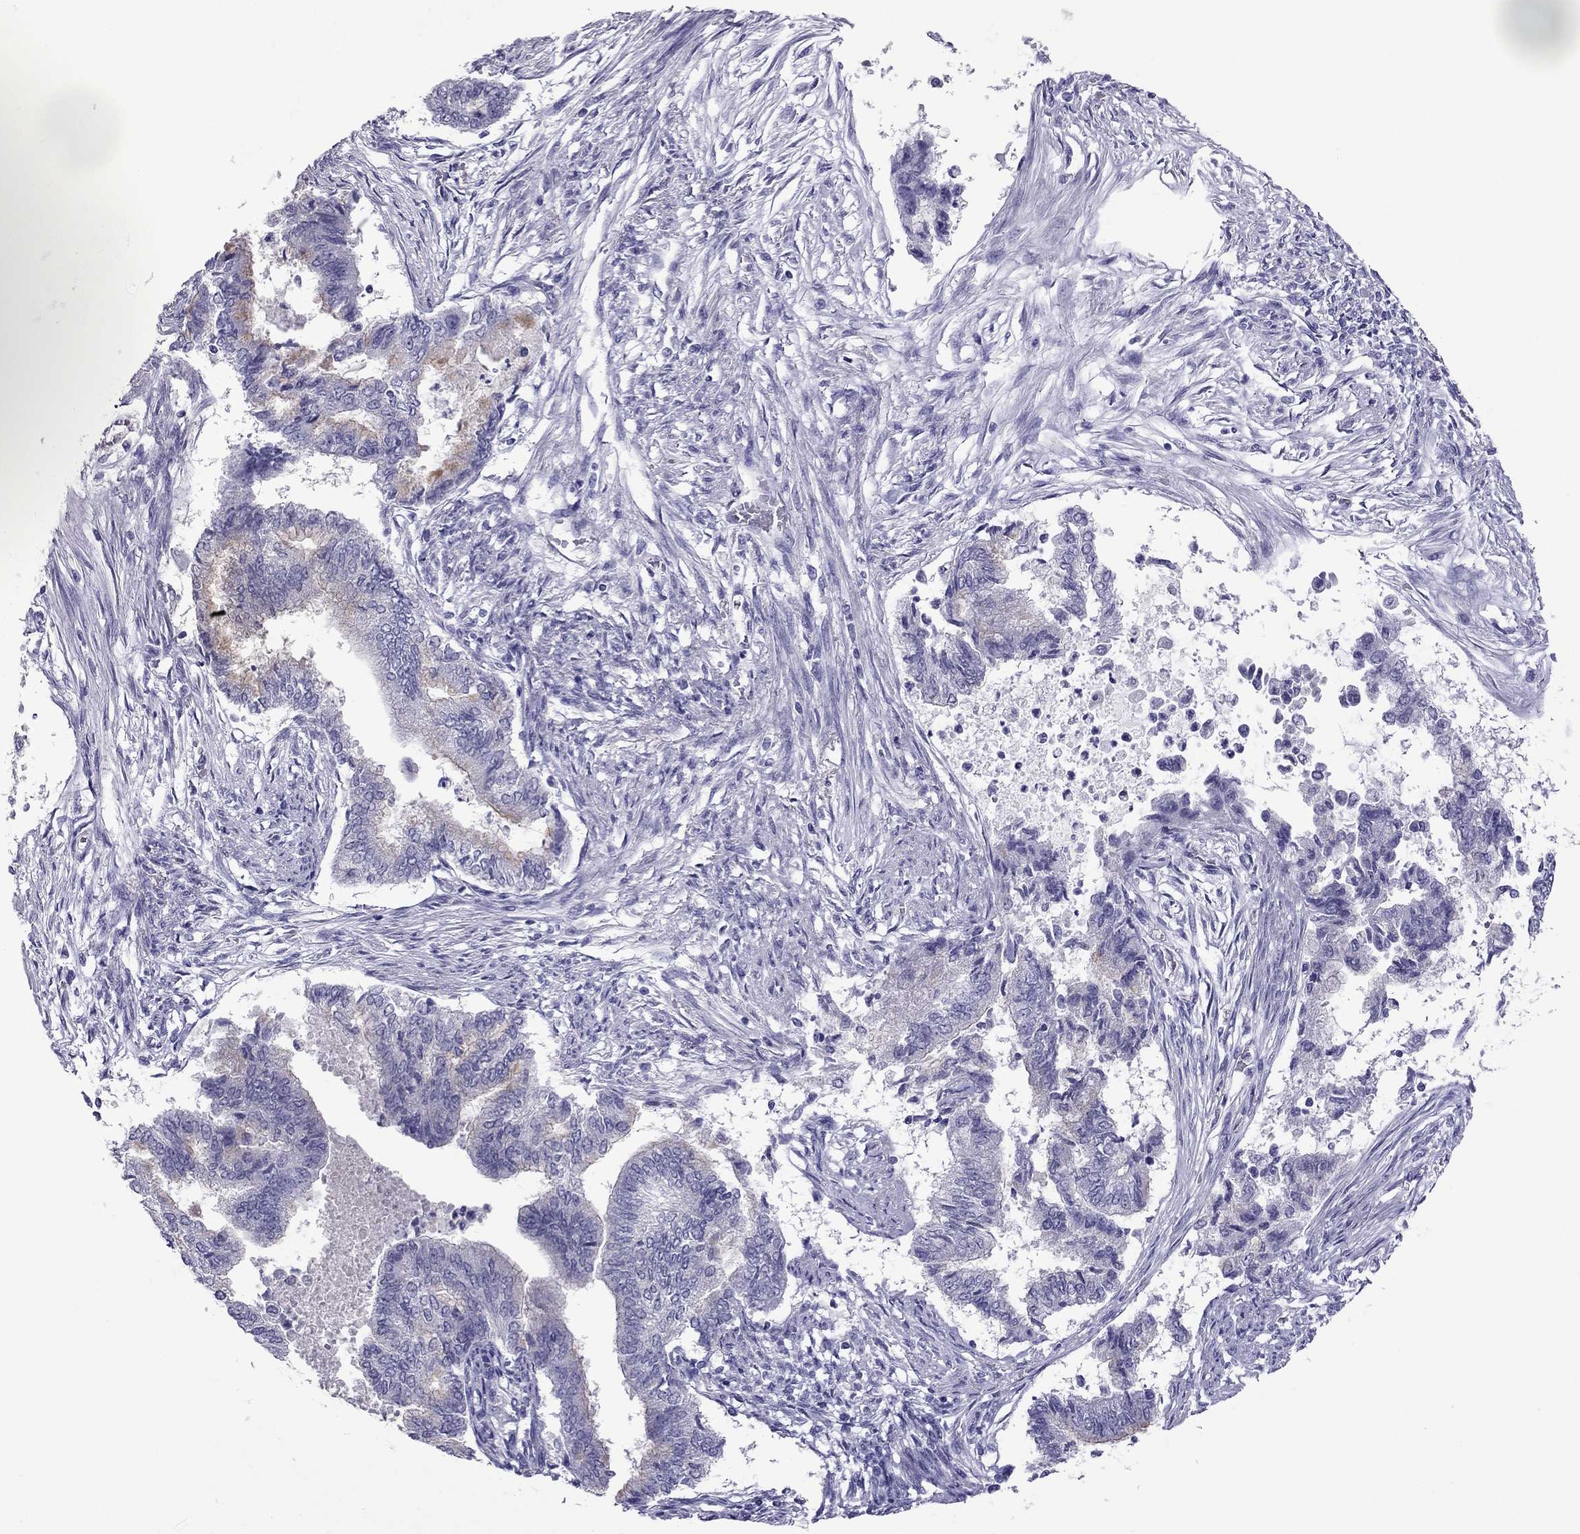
{"staining": {"intensity": "negative", "quantity": "none", "location": "none"}, "tissue": "endometrial cancer", "cell_type": "Tumor cells", "image_type": "cancer", "snomed": [{"axis": "morphology", "description": "Adenocarcinoma, NOS"}, {"axis": "topography", "description": "Endometrium"}], "caption": "High magnification brightfield microscopy of endometrial adenocarcinoma stained with DAB (brown) and counterstained with hematoxylin (blue): tumor cells show no significant expression.", "gene": "PDE6A", "patient": {"sex": "female", "age": 65}}